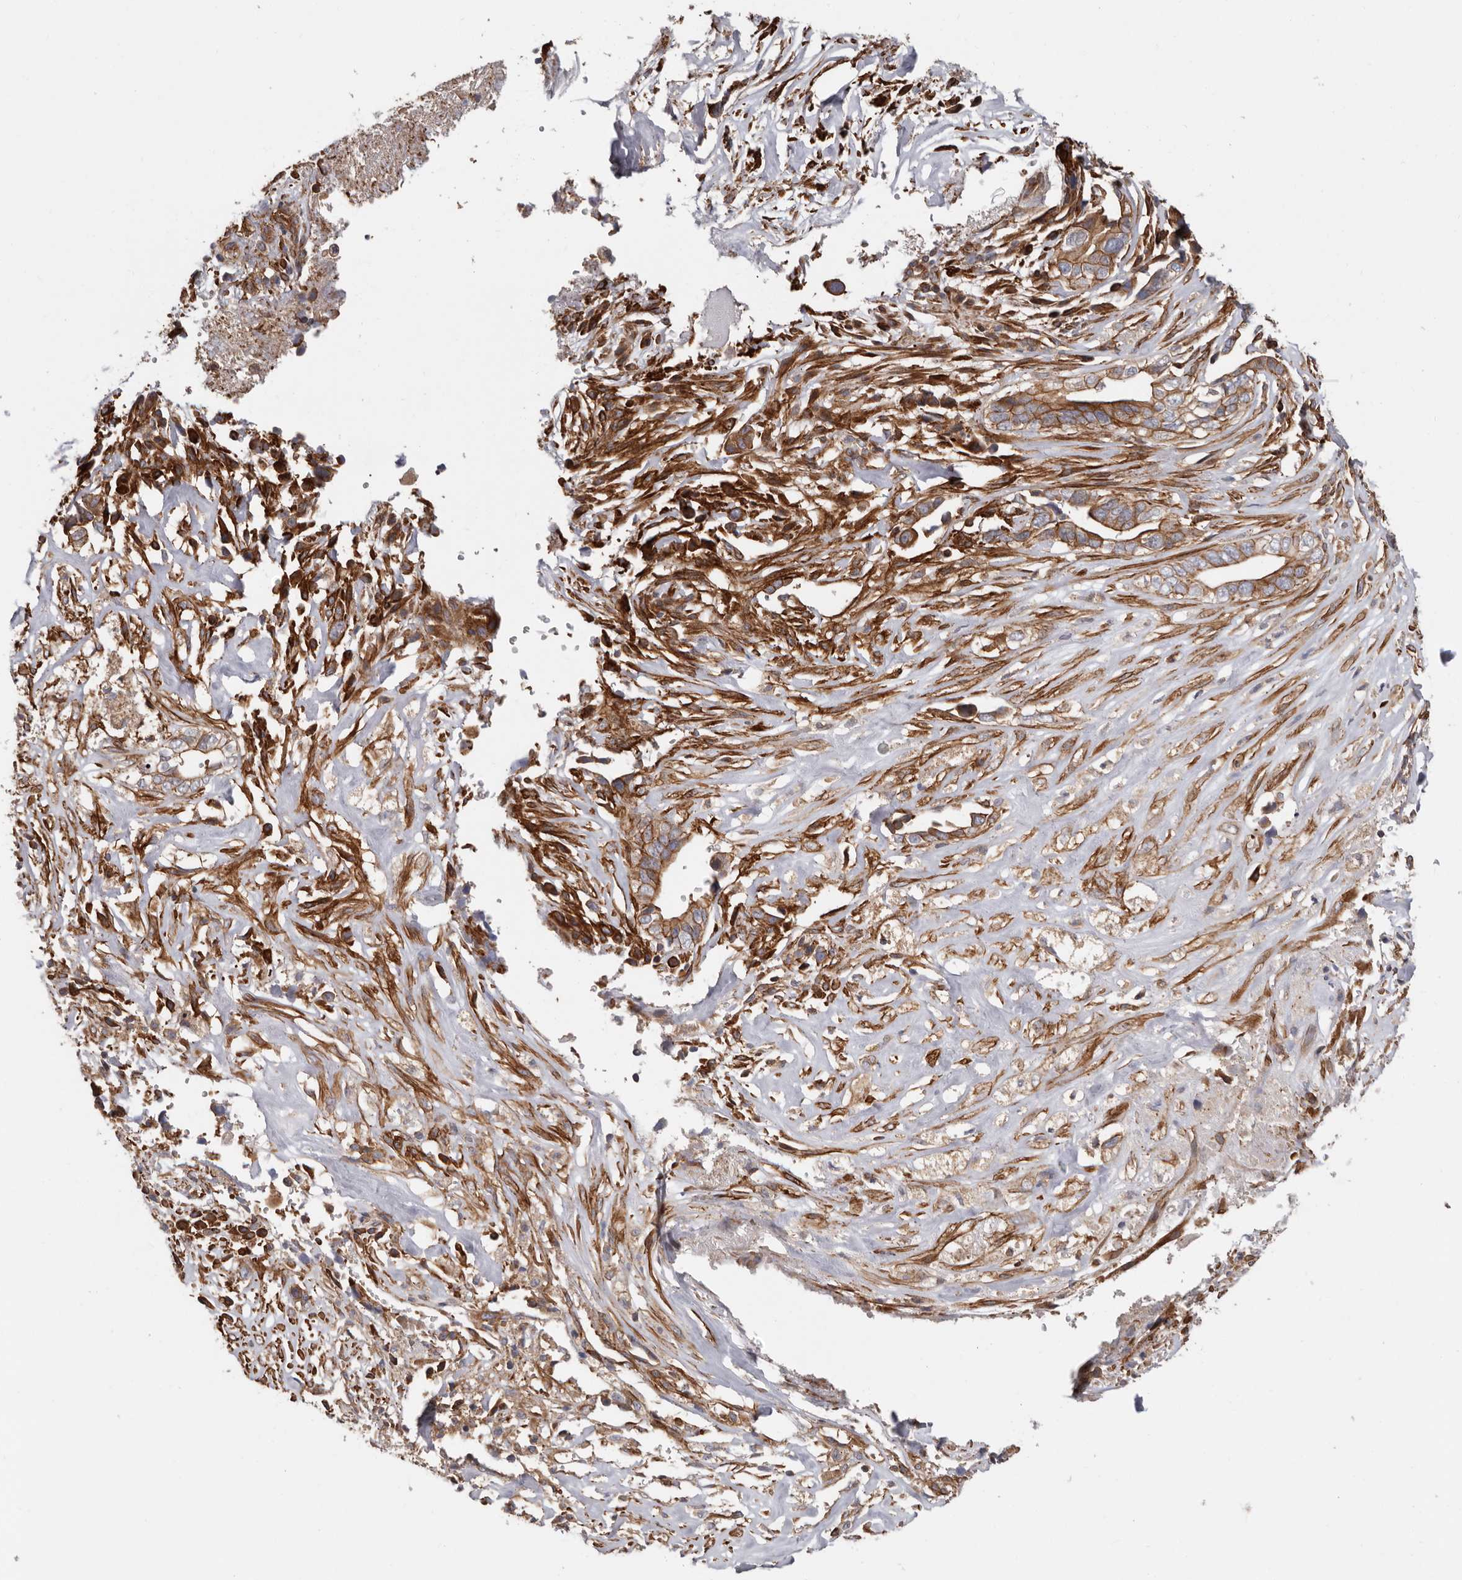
{"staining": {"intensity": "moderate", "quantity": ">75%", "location": "cytoplasmic/membranous"}, "tissue": "liver cancer", "cell_type": "Tumor cells", "image_type": "cancer", "snomed": [{"axis": "morphology", "description": "Cholangiocarcinoma"}, {"axis": "topography", "description": "Liver"}], "caption": "Tumor cells reveal moderate cytoplasmic/membranous expression in approximately >75% of cells in liver cancer (cholangiocarcinoma). The staining was performed using DAB to visualize the protein expression in brown, while the nuclei were stained in blue with hematoxylin (Magnification: 20x).", "gene": "TMC7", "patient": {"sex": "female", "age": 79}}